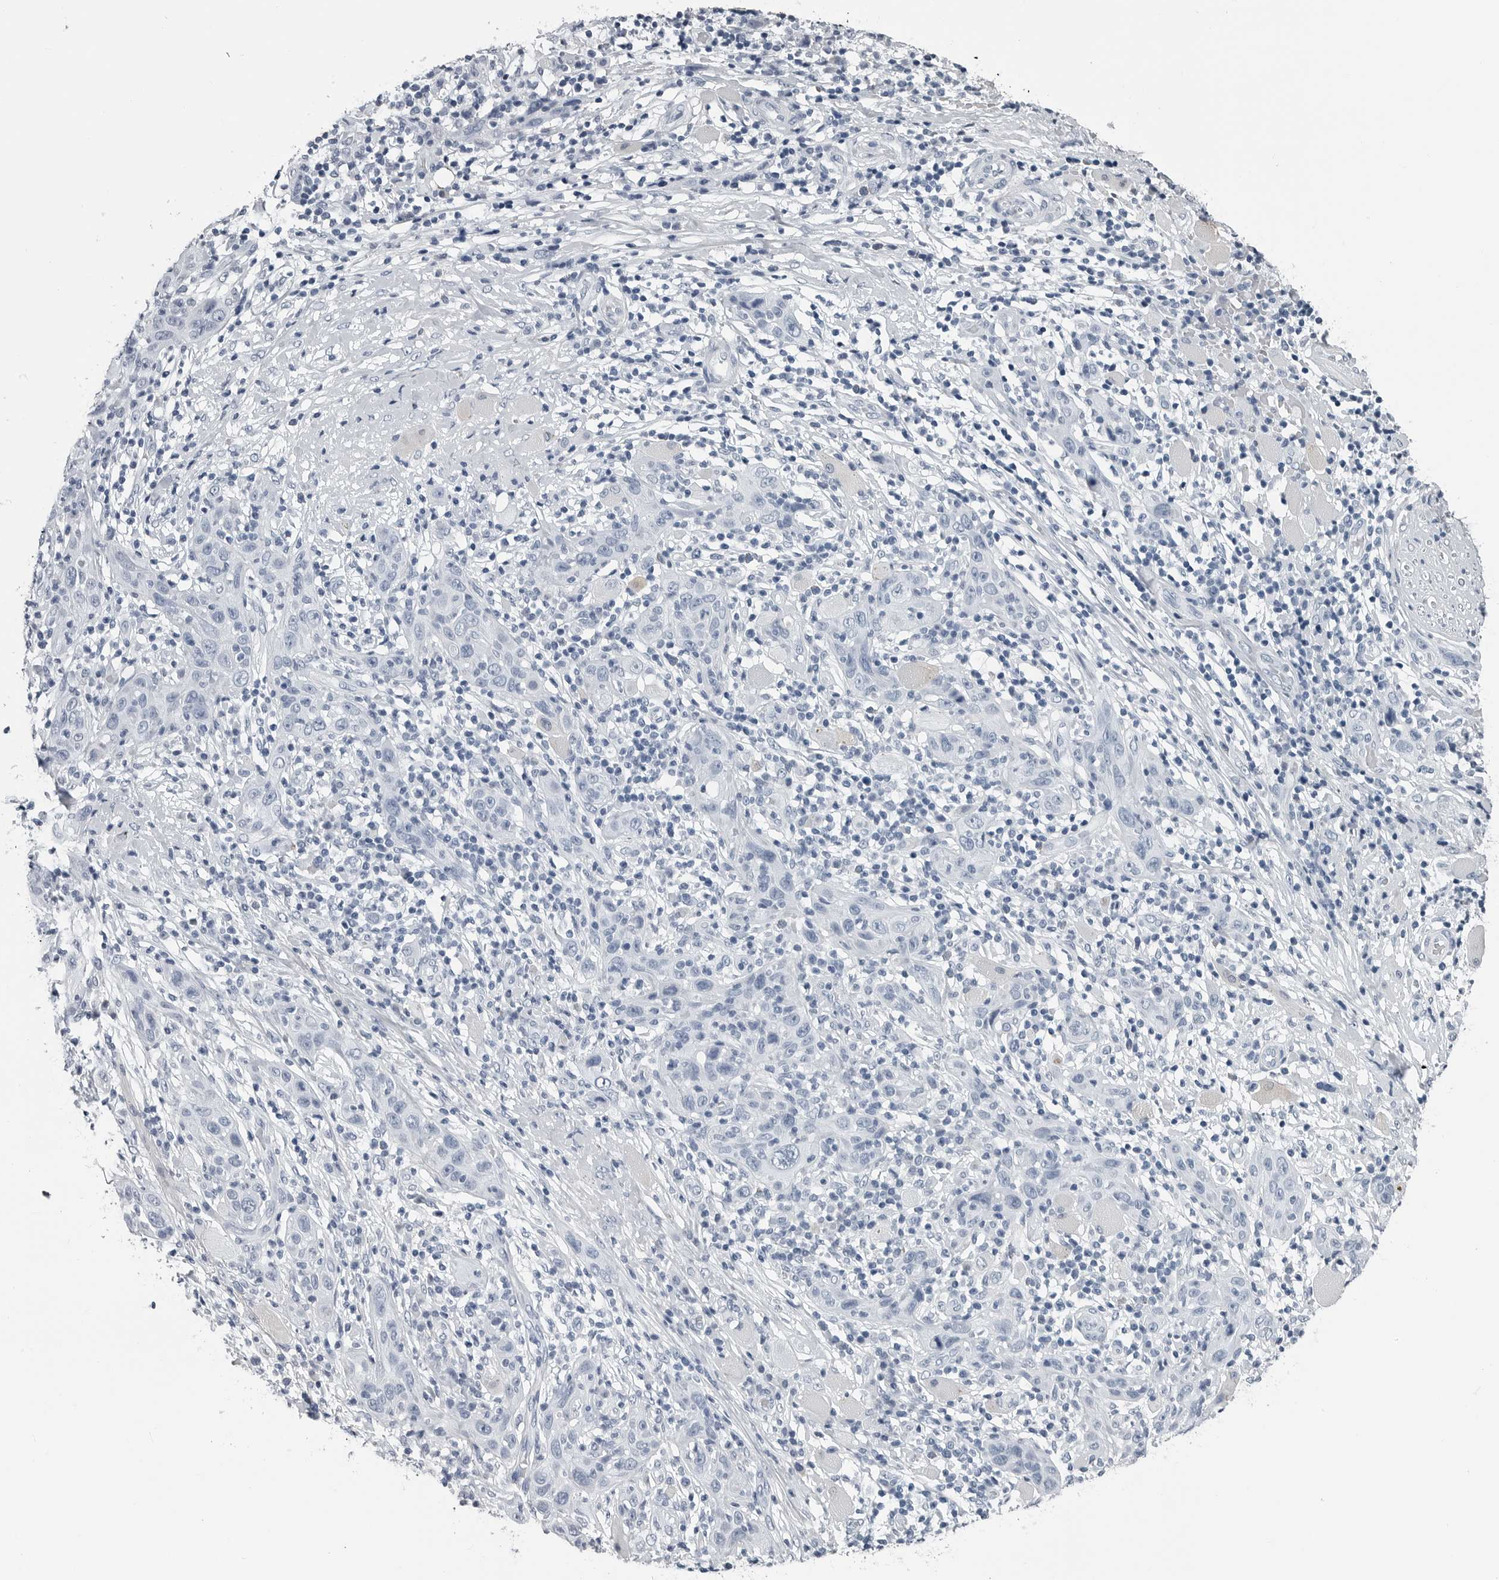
{"staining": {"intensity": "negative", "quantity": "none", "location": "none"}, "tissue": "skin cancer", "cell_type": "Tumor cells", "image_type": "cancer", "snomed": [{"axis": "morphology", "description": "Squamous cell carcinoma, NOS"}, {"axis": "topography", "description": "Skin"}], "caption": "Skin squamous cell carcinoma was stained to show a protein in brown. There is no significant staining in tumor cells.", "gene": "AMPD1", "patient": {"sex": "female", "age": 88}}